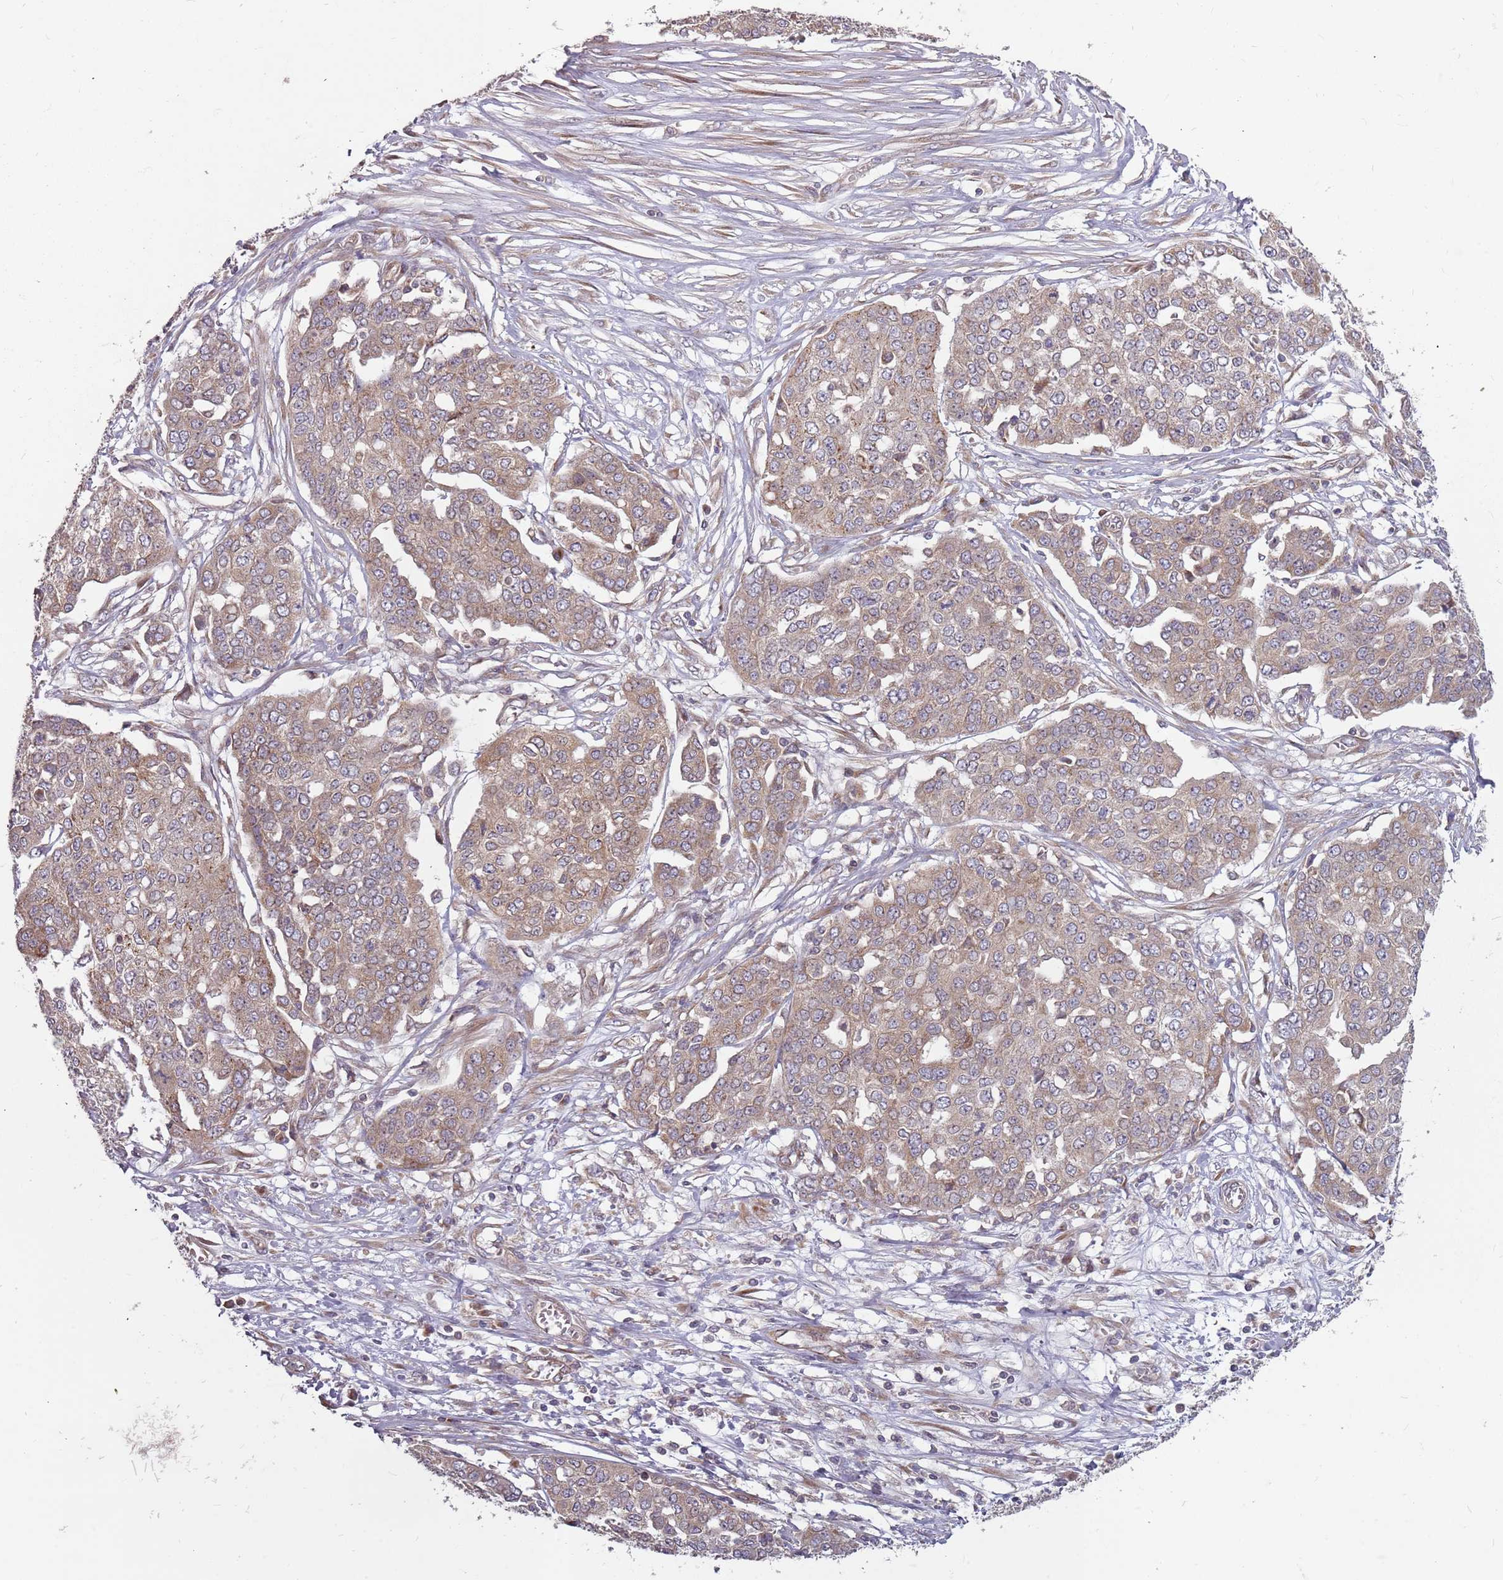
{"staining": {"intensity": "weak", "quantity": ">75%", "location": "cytoplasmic/membranous"}, "tissue": "ovarian cancer", "cell_type": "Tumor cells", "image_type": "cancer", "snomed": [{"axis": "morphology", "description": "Cystadenocarcinoma, serous, NOS"}, {"axis": "topography", "description": "Soft tissue"}, {"axis": "topography", "description": "Ovary"}], "caption": "A micrograph of ovarian cancer stained for a protein reveals weak cytoplasmic/membranous brown staining in tumor cells. (brown staining indicates protein expression, while blue staining denotes nuclei).", "gene": "PLD6", "patient": {"sex": "female", "age": 57}}